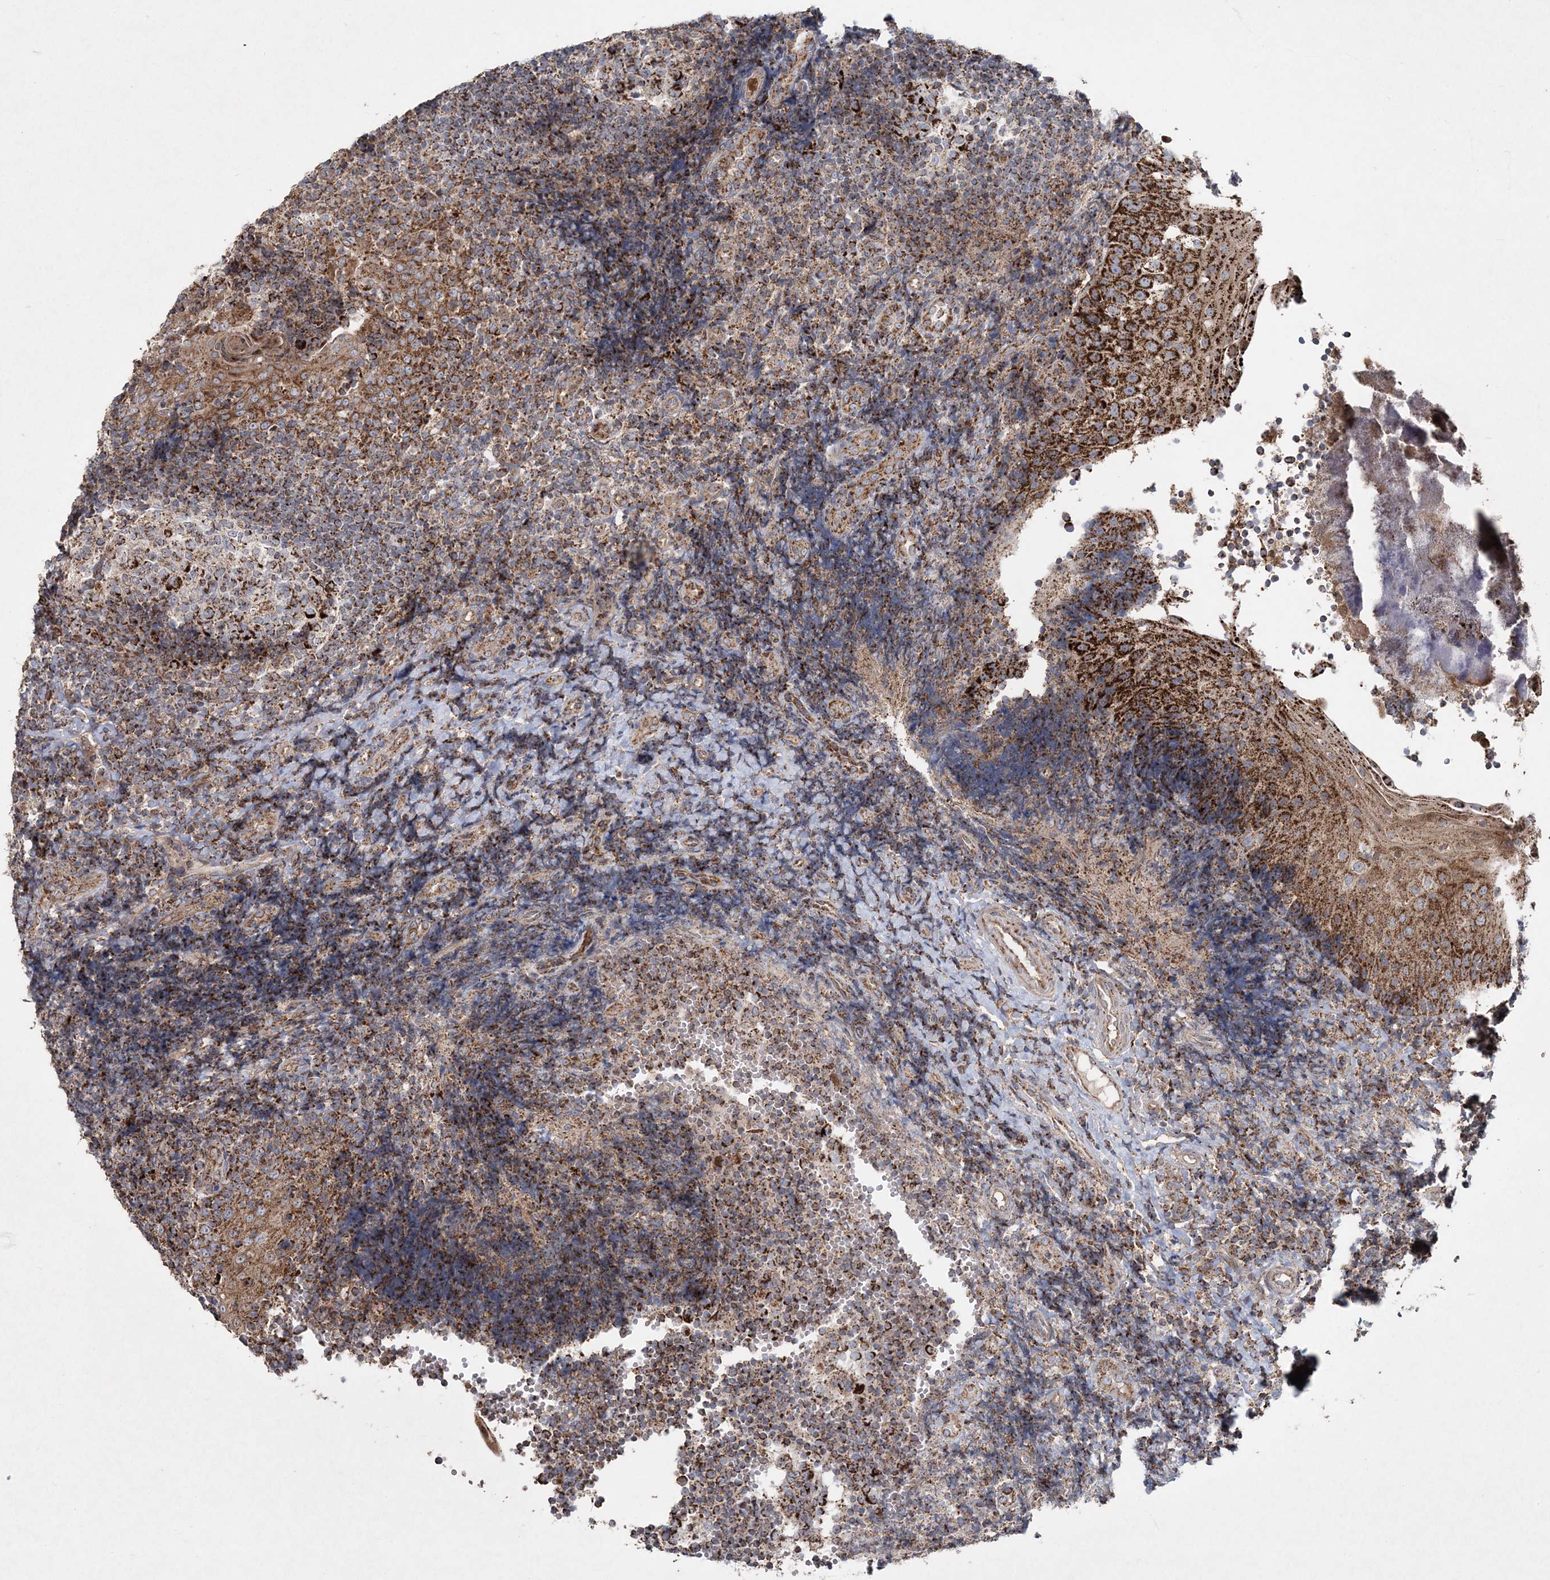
{"staining": {"intensity": "strong", "quantity": ">75%", "location": "cytoplasmic/membranous"}, "tissue": "tonsil", "cell_type": "Germinal center cells", "image_type": "normal", "snomed": [{"axis": "morphology", "description": "Normal tissue, NOS"}, {"axis": "topography", "description": "Tonsil"}], "caption": "Protein analysis of benign tonsil demonstrates strong cytoplasmic/membranous staining in about >75% of germinal center cells.", "gene": "LRPPRC", "patient": {"sex": "female", "age": 40}}